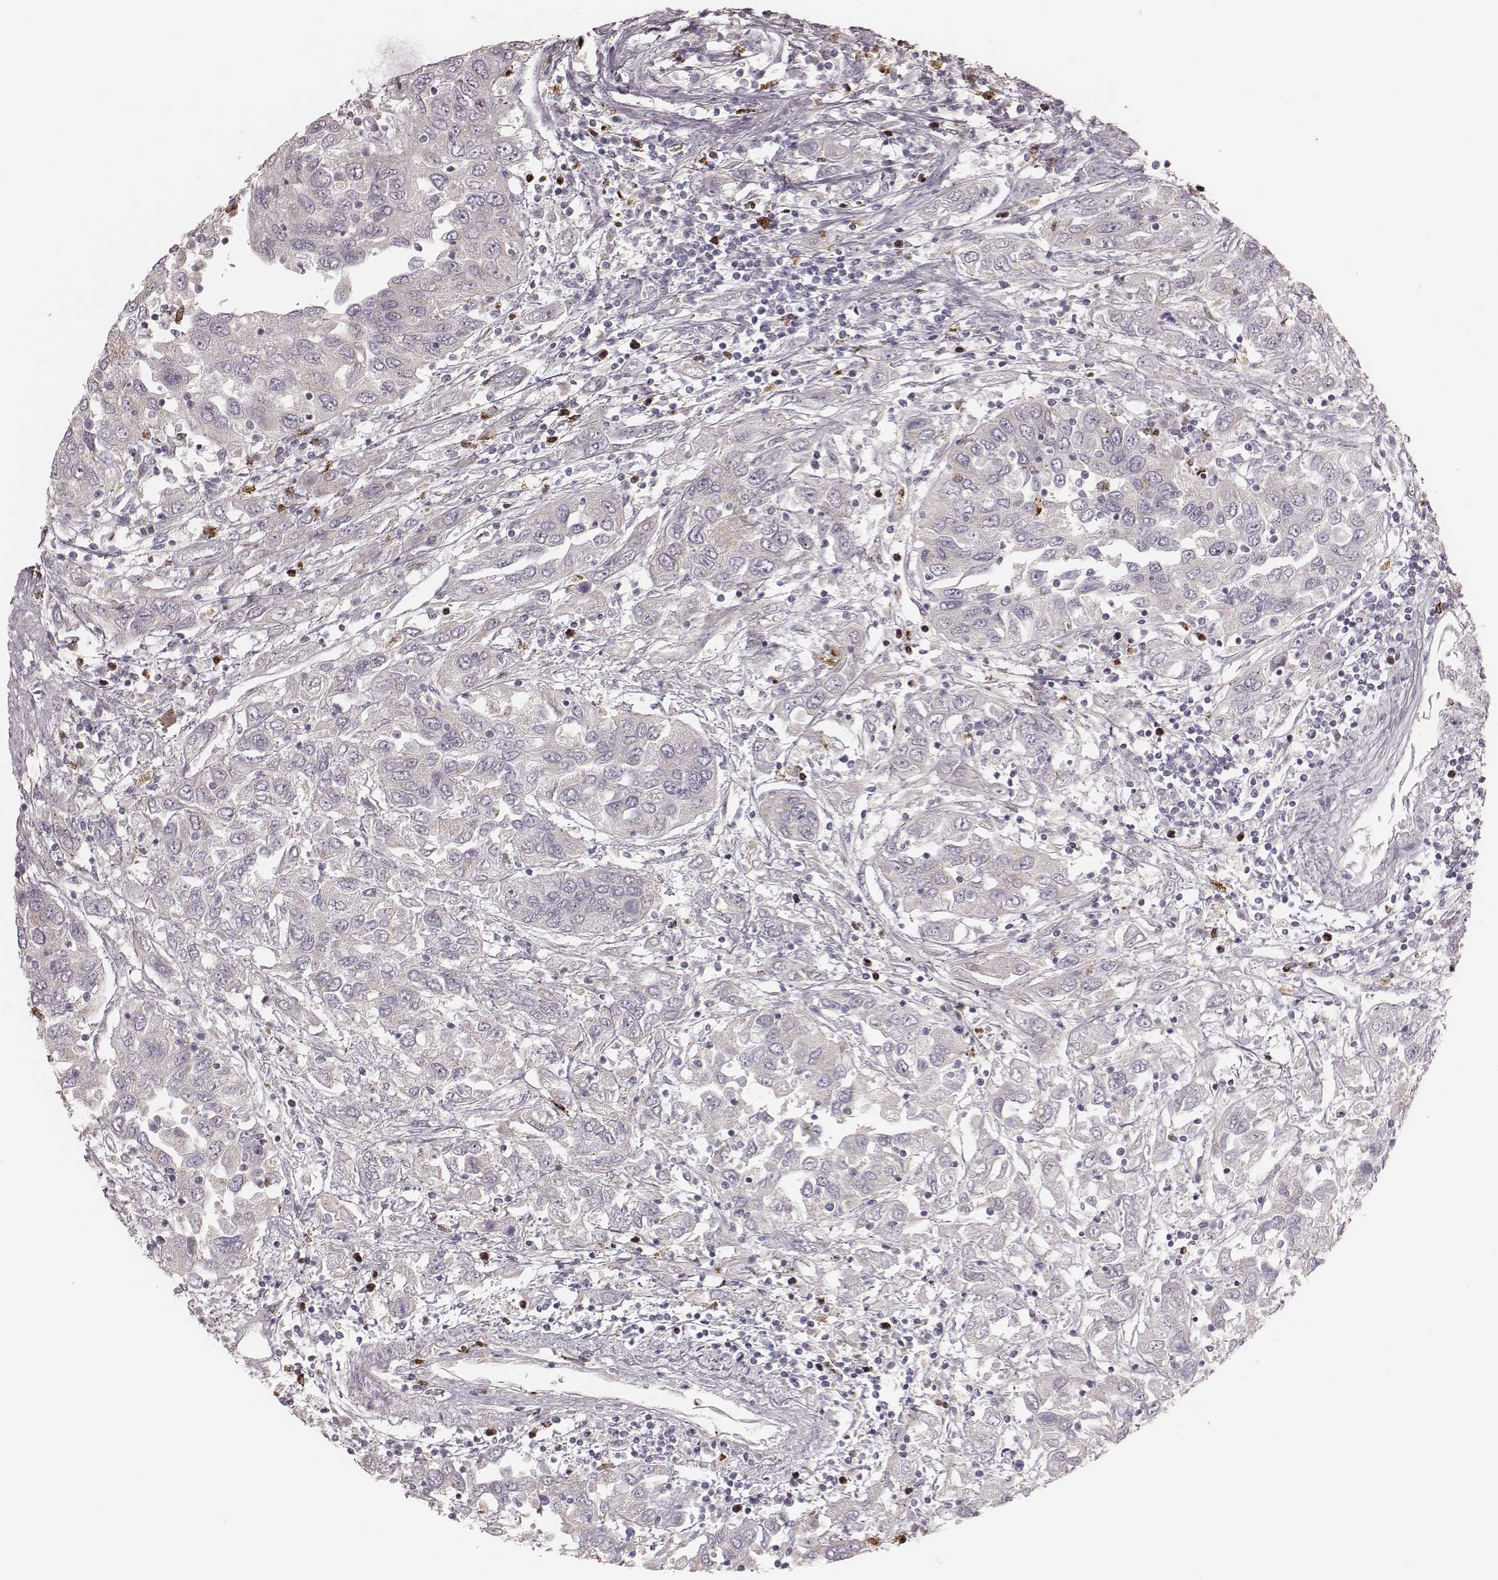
{"staining": {"intensity": "negative", "quantity": "none", "location": "none"}, "tissue": "urothelial cancer", "cell_type": "Tumor cells", "image_type": "cancer", "snomed": [{"axis": "morphology", "description": "Urothelial carcinoma, High grade"}, {"axis": "topography", "description": "Urinary bladder"}], "caption": "Tumor cells are negative for brown protein staining in urothelial carcinoma (high-grade).", "gene": "ABCA7", "patient": {"sex": "male", "age": 76}}